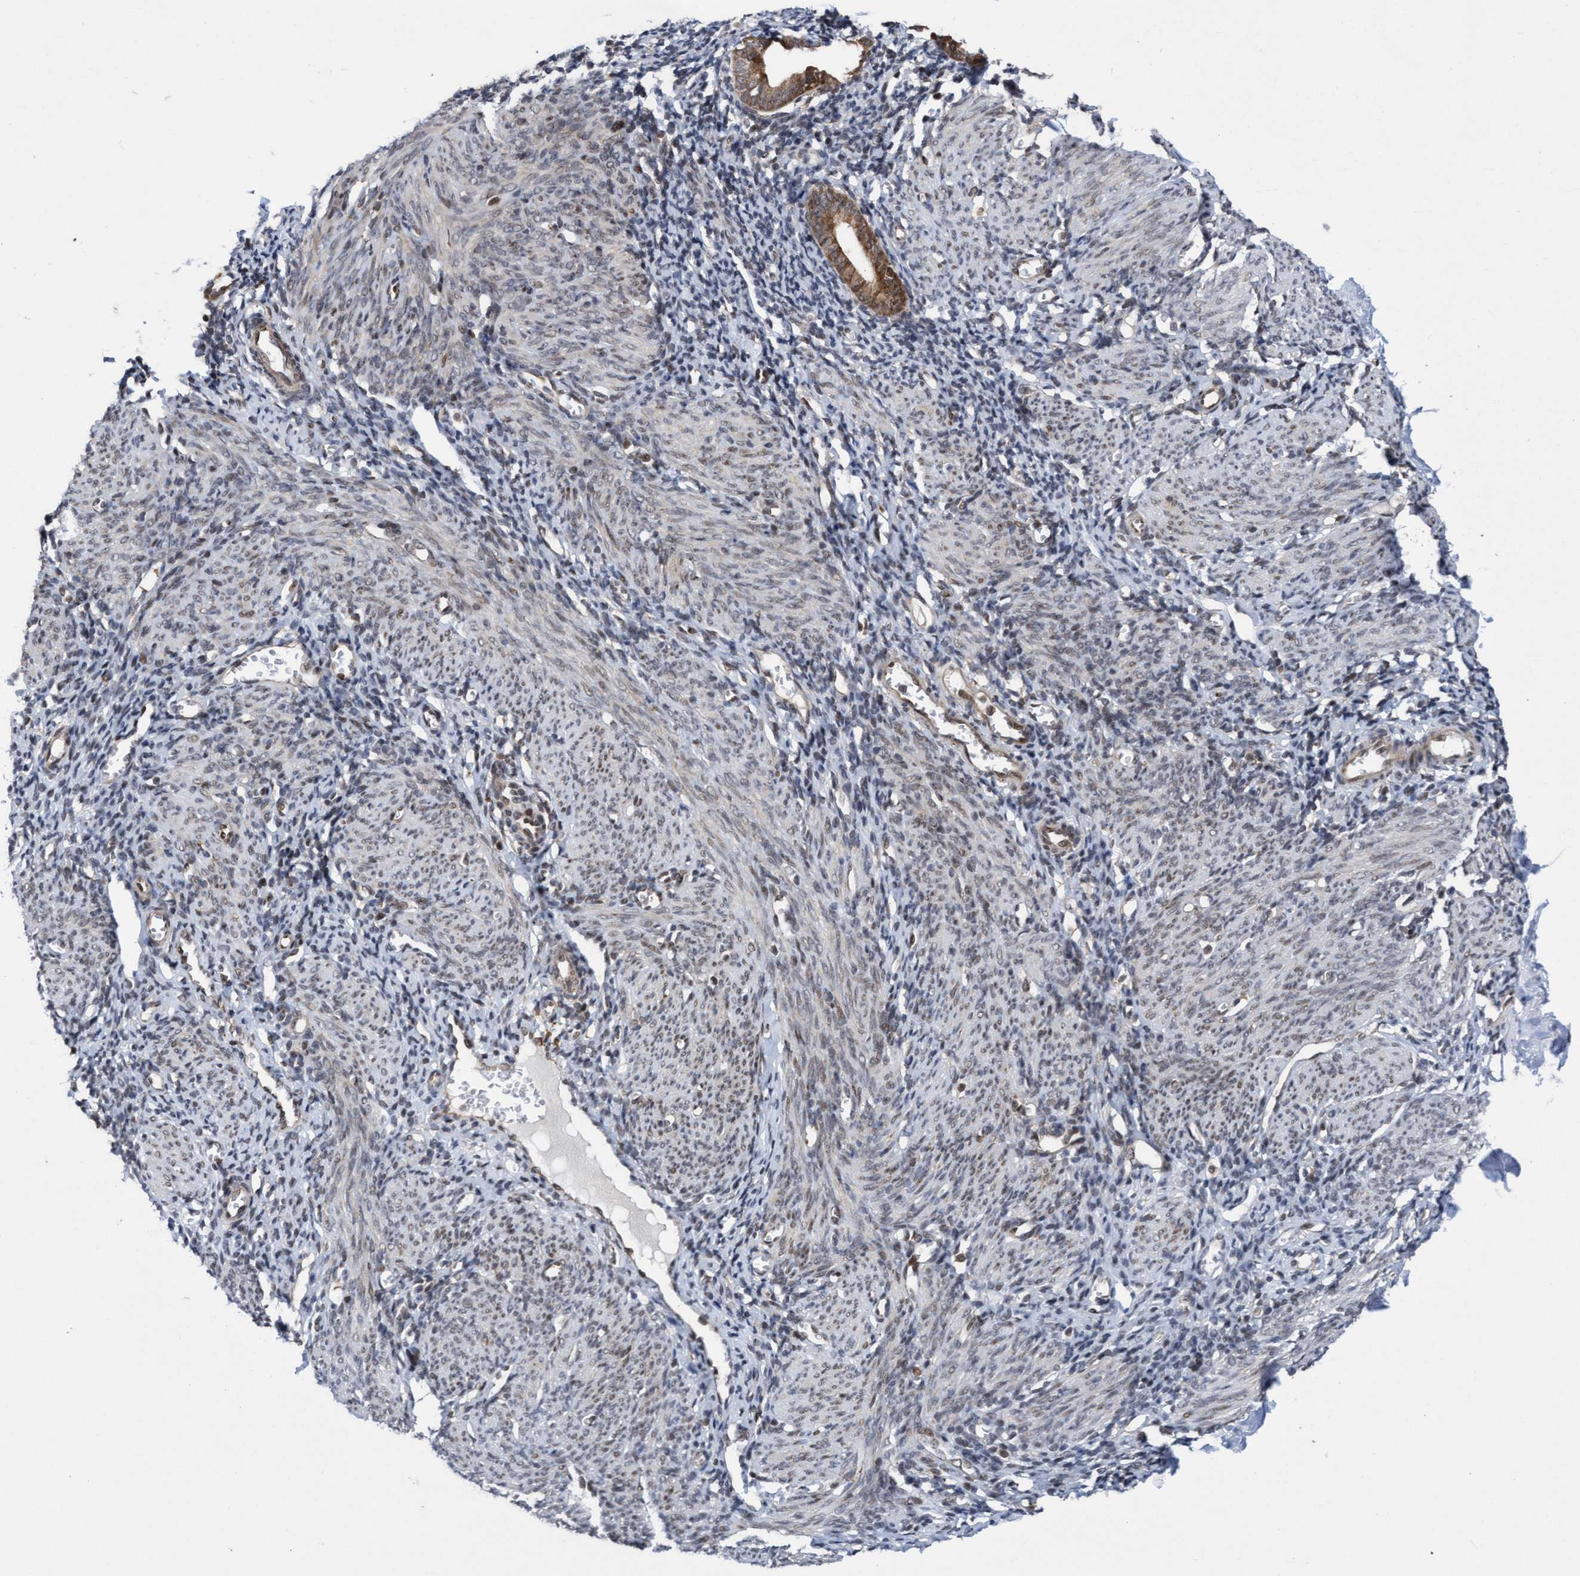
{"staining": {"intensity": "moderate", "quantity": "<25%", "location": "cytoplasmic/membranous"}, "tissue": "endometrium", "cell_type": "Cells in endometrial stroma", "image_type": "normal", "snomed": [{"axis": "morphology", "description": "Normal tissue, NOS"}, {"axis": "morphology", "description": "Adenocarcinoma, NOS"}, {"axis": "topography", "description": "Endometrium"}], "caption": "Immunohistochemical staining of benign endometrium reveals <25% levels of moderate cytoplasmic/membranous protein positivity in approximately <25% of cells in endometrial stroma. Nuclei are stained in blue.", "gene": "TANC2", "patient": {"sex": "female", "age": 57}}